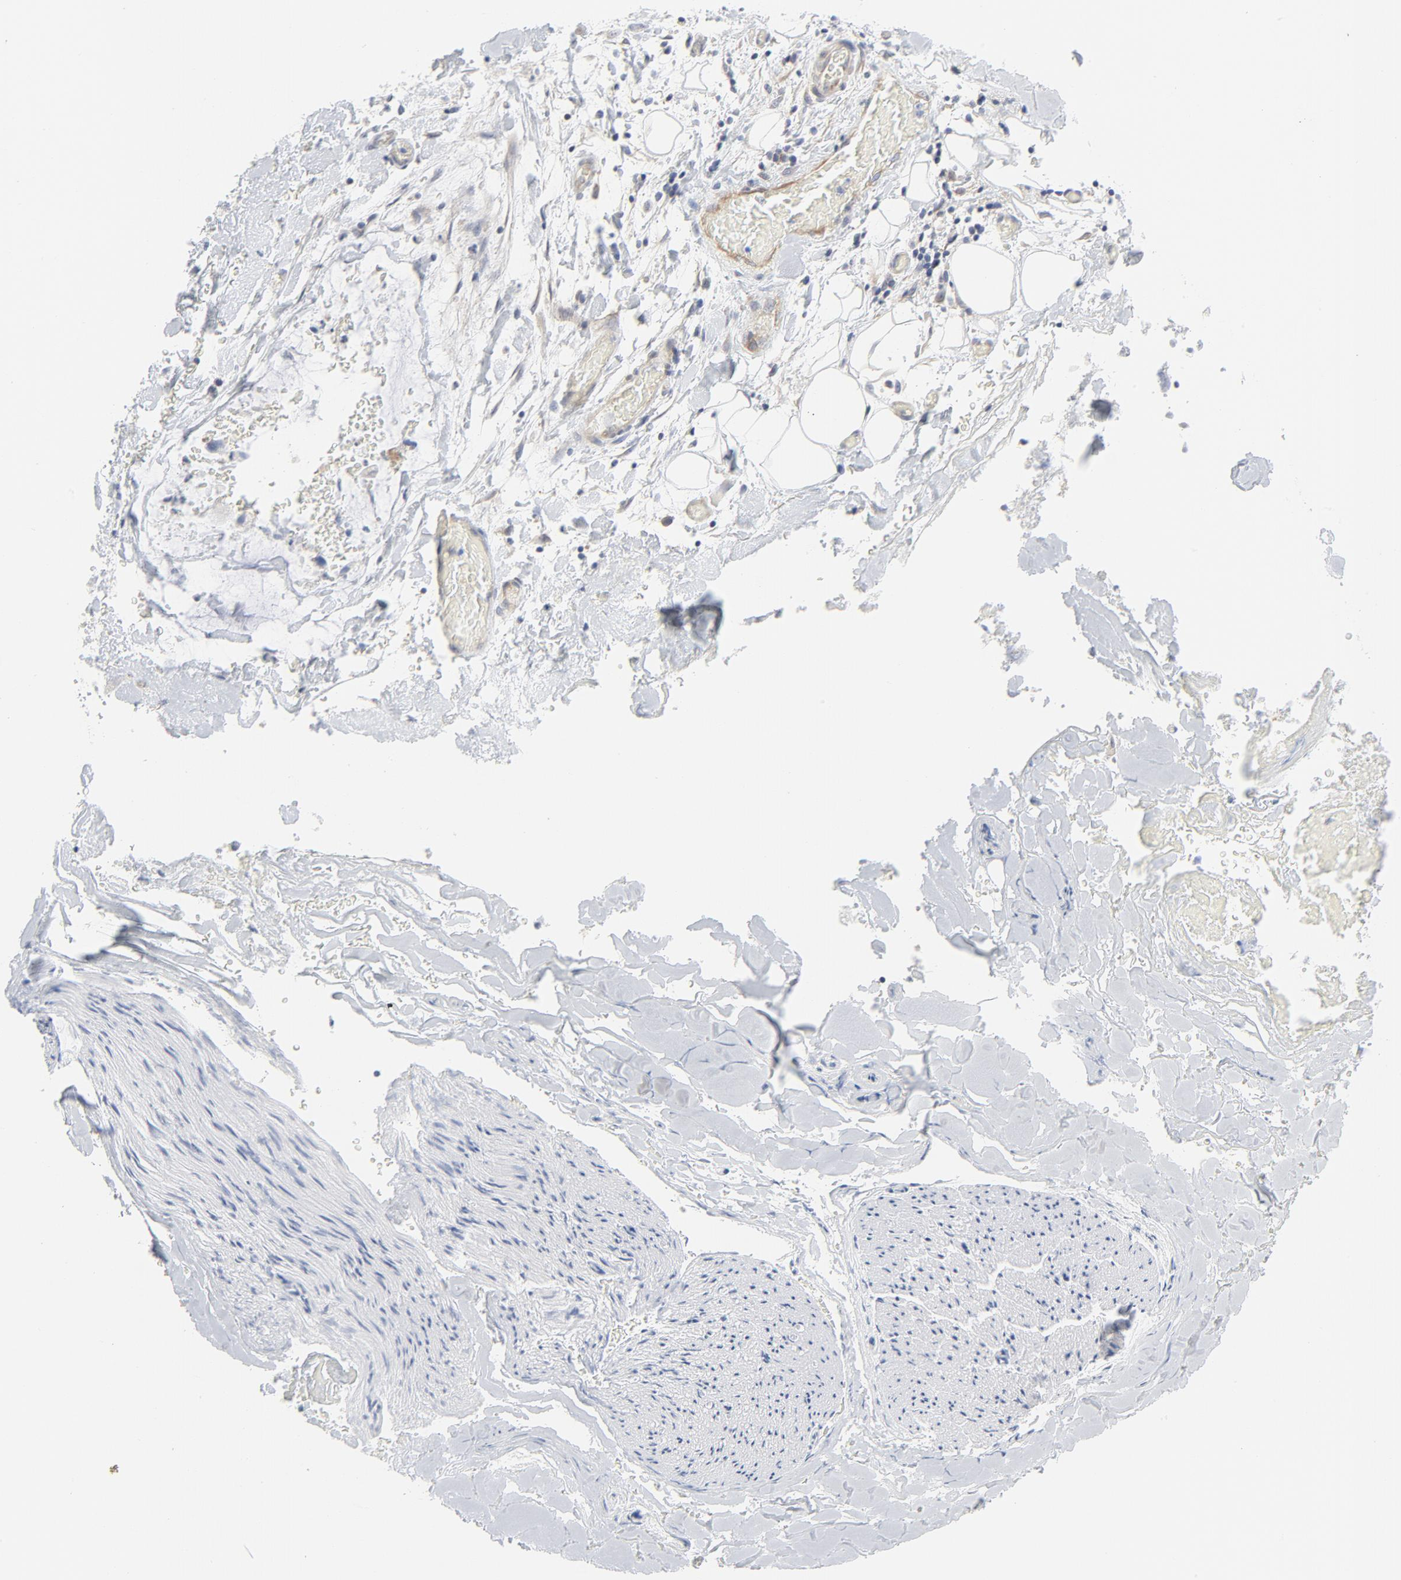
{"staining": {"intensity": "negative", "quantity": "none", "location": "none"}, "tissue": "adipose tissue", "cell_type": "Adipocytes", "image_type": "normal", "snomed": [{"axis": "morphology", "description": "Normal tissue, NOS"}, {"axis": "morphology", "description": "Cholangiocarcinoma"}, {"axis": "topography", "description": "Liver"}, {"axis": "topography", "description": "Peripheral nerve tissue"}], "caption": "IHC of unremarkable human adipose tissue demonstrates no staining in adipocytes. Brightfield microscopy of IHC stained with DAB (3,3'-diaminobenzidine) (brown) and hematoxylin (blue), captured at high magnification.", "gene": "BAD", "patient": {"sex": "male", "age": 50}}